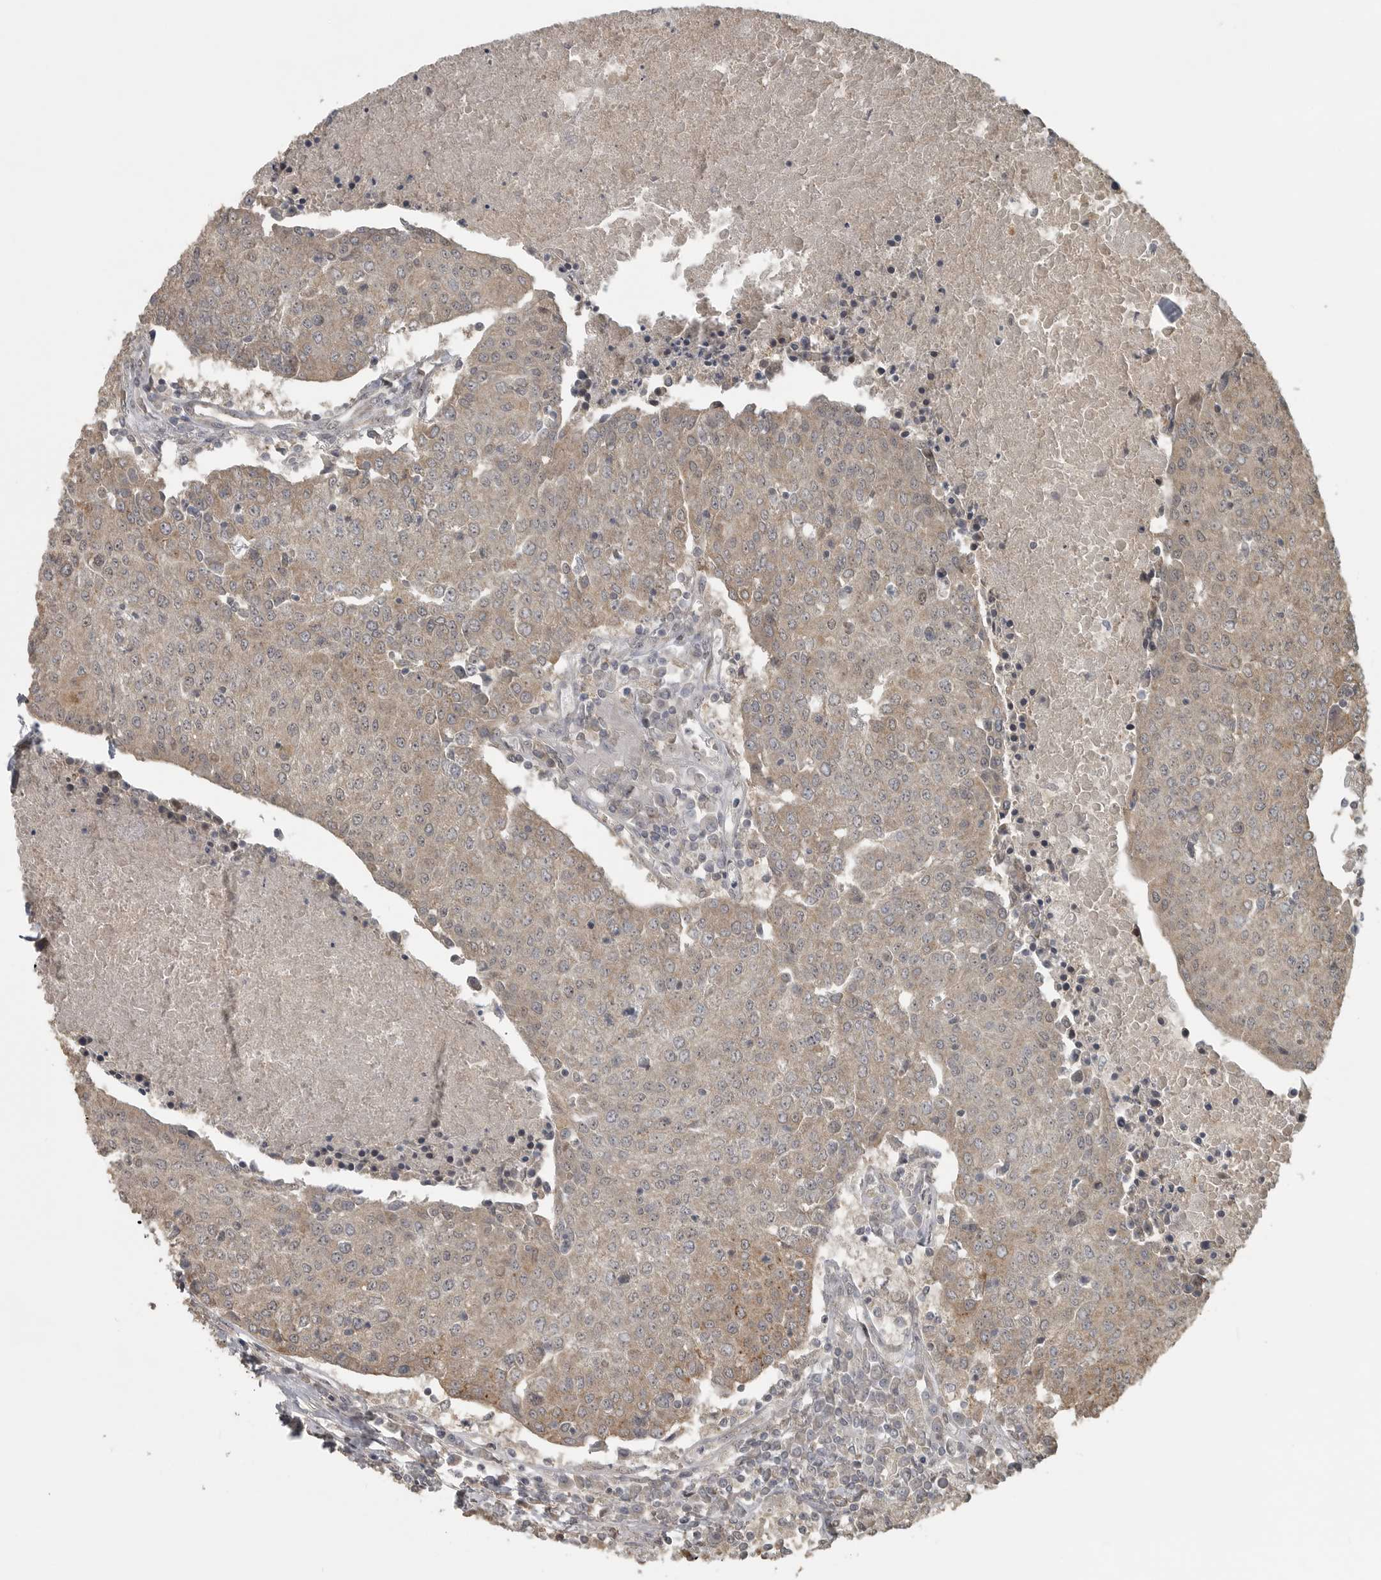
{"staining": {"intensity": "weak", "quantity": "25%-75%", "location": "cytoplasmic/membranous"}, "tissue": "urothelial cancer", "cell_type": "Tumor cells", "image_type": "cancer", "snomed": [{"axis": "morphology", "description": "Urothelial carcinoma, High grade"}, {"axis": "topography", "description": "Urinary bladder"}], "caption": "This is a histology image of IHC staining of urothelial cancer, which shows weak staining in the cytoplasmic/membranous of tumor cells.", "gene": "LLGL1", "patient": {"sex": "female", "age": 85}}